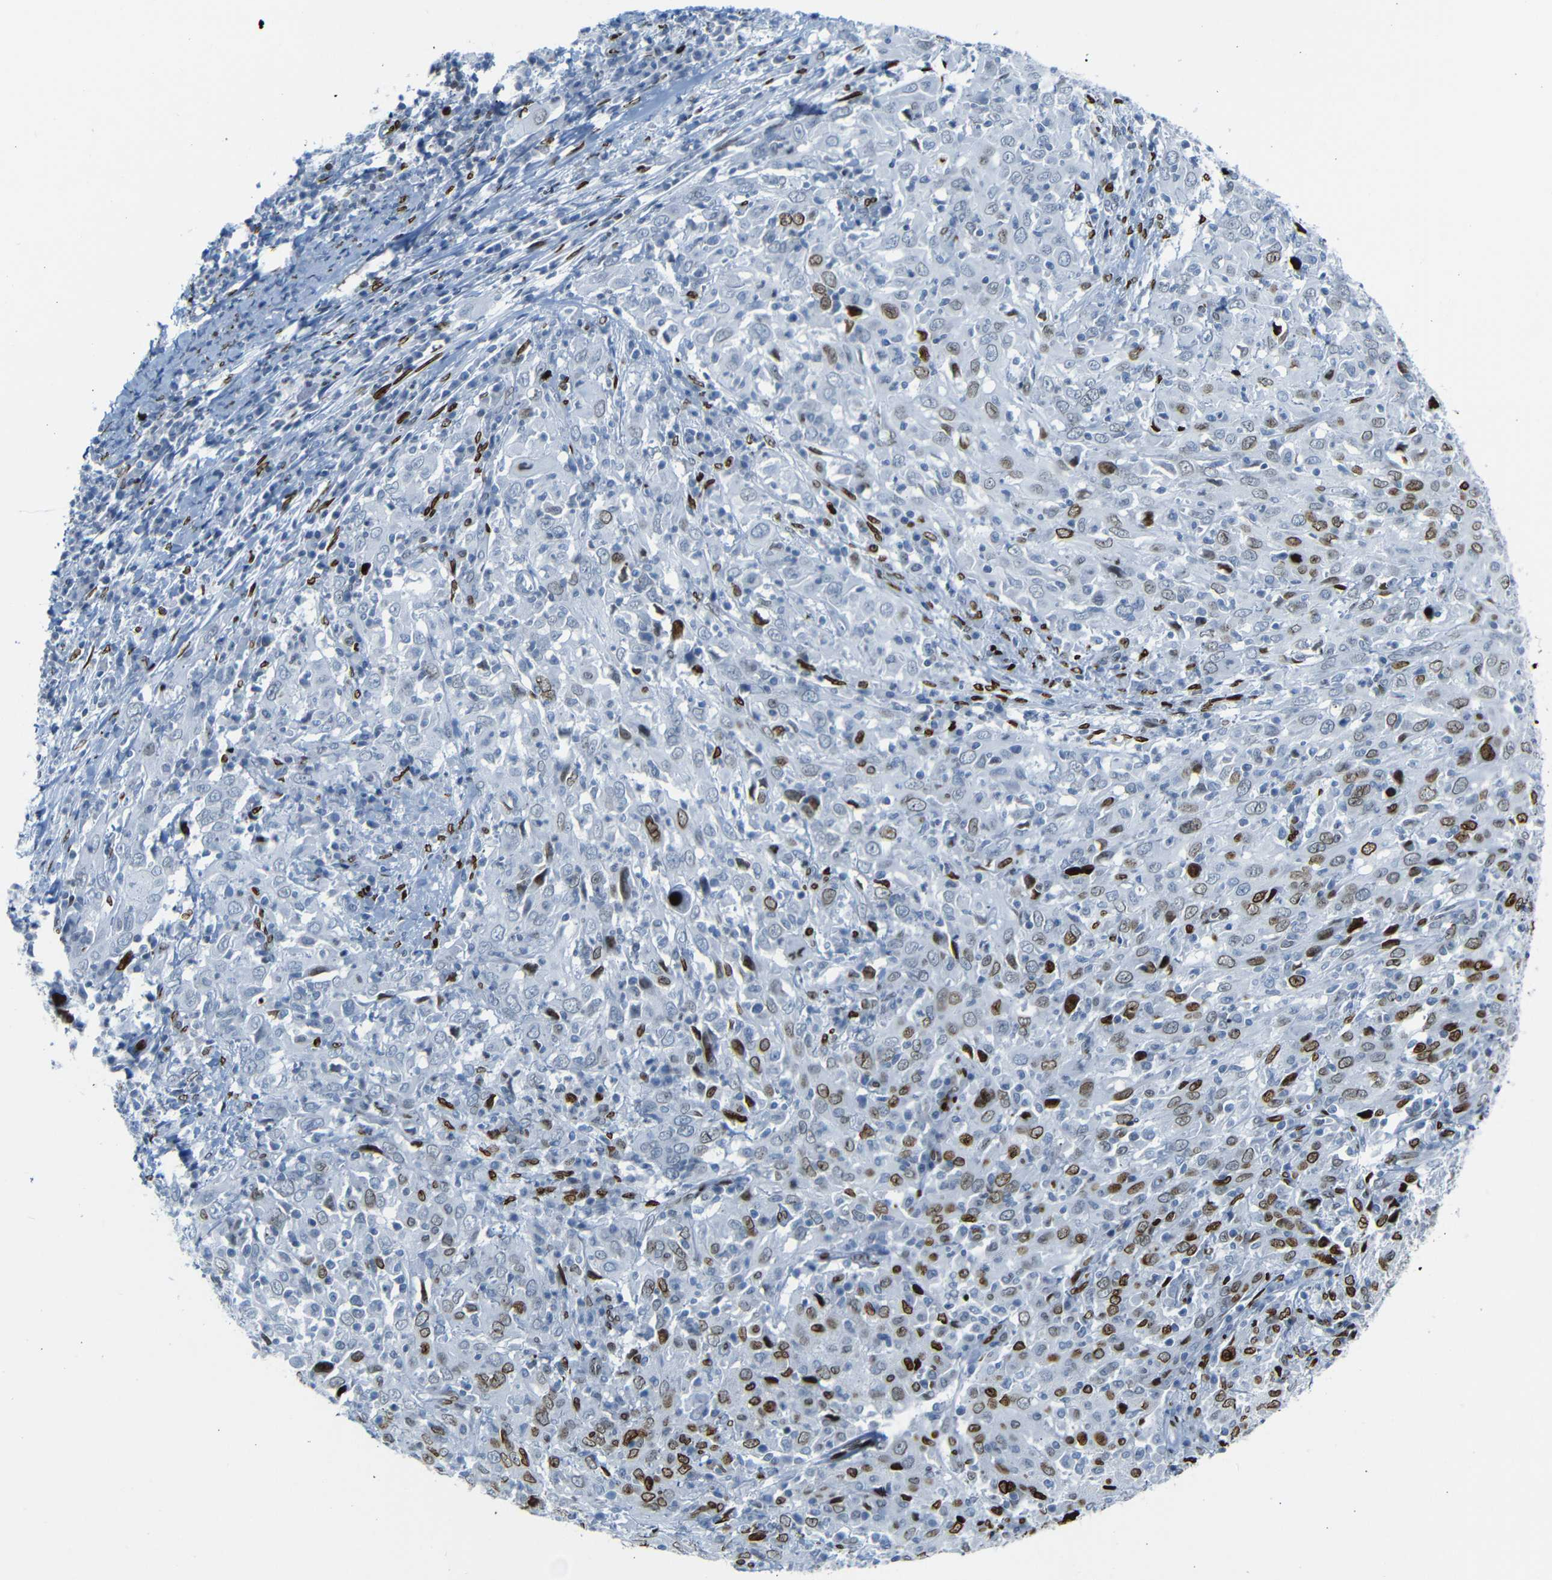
{"staining": {"intensity": "strong", "quantity": ">75%", "location": "nuclear"}, "tissue": "cervical cancer", "cell_type": "Tumor cells", "image_type": "cancer", "snomed": [{"axis": "morphology", "description": "Squamous cell carcinoma, NOS"}, {"axis": "topography", "description": "Cervix"}], "caption": "Human cervical cancer (squamous cell carcinoma) stained for a protein (brown) shows strong nuclear positive positivity in about >75% of tumor cells.", "gene": "NPIPB15", "patient": {"sex": "female", "age": 46}}